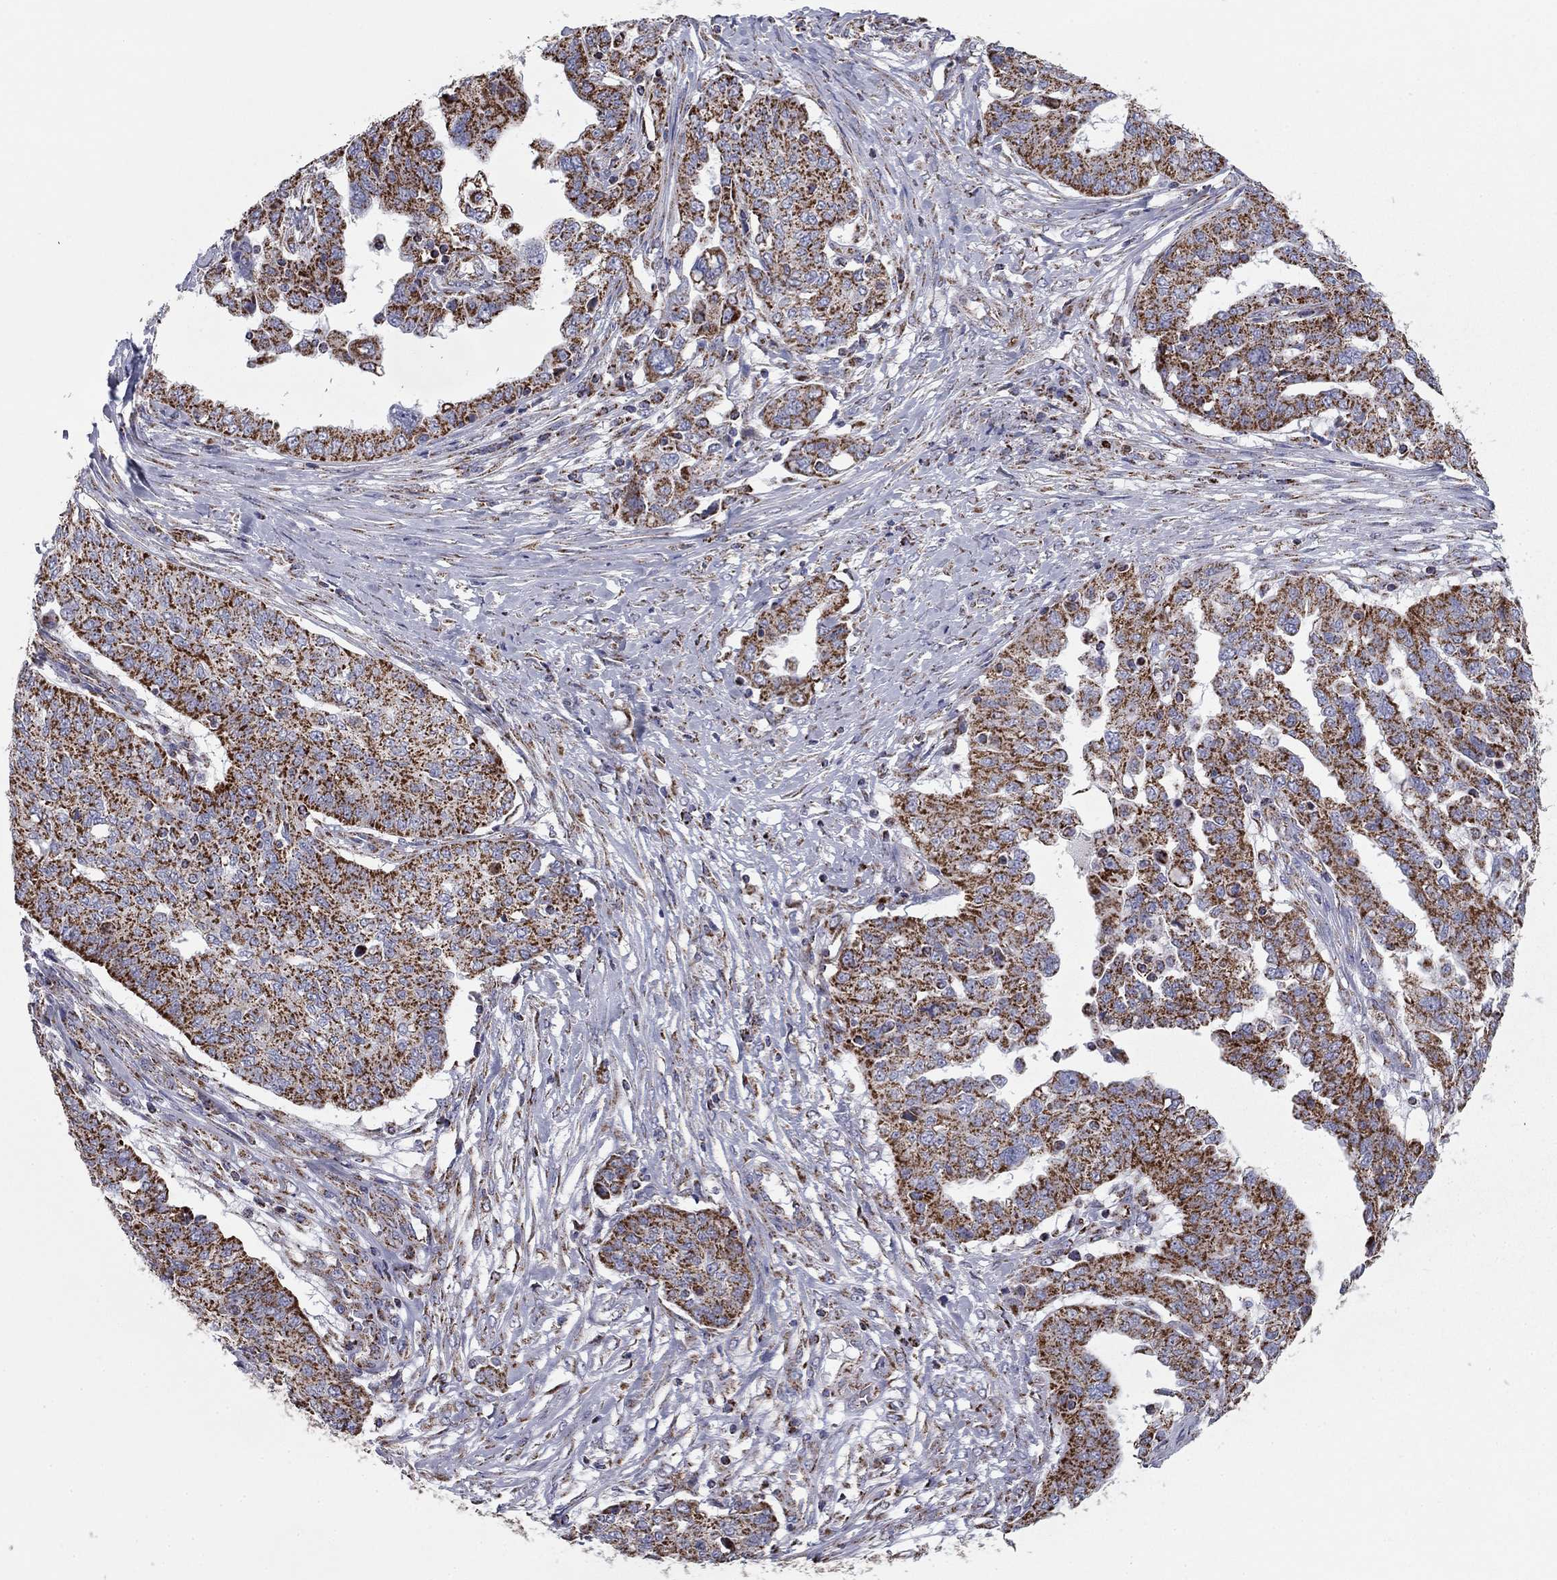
{"staining": {"intensity": "strong", "quantity": ">75%", "location": "cytoplasmic/membranous"}, "tissue": "ovarian cancer", "cell_type": "Tumor cells", "image_type": "cancer", "snomed": [{"axis": "morphology", "description": "Cystadenocarcinoma, serous, NOS"}, {"axis": "topography", "description": "Ovary"}], "caption": "Immunohistochemistry (IHC) of ovarian serous cystadenocarcinoma displays high levels of strong cytoplasmic/membranous staining in about >75% of tumor cells.", "gene": "NDUFV1", "patient": {"sex": "female", "age": 67}}